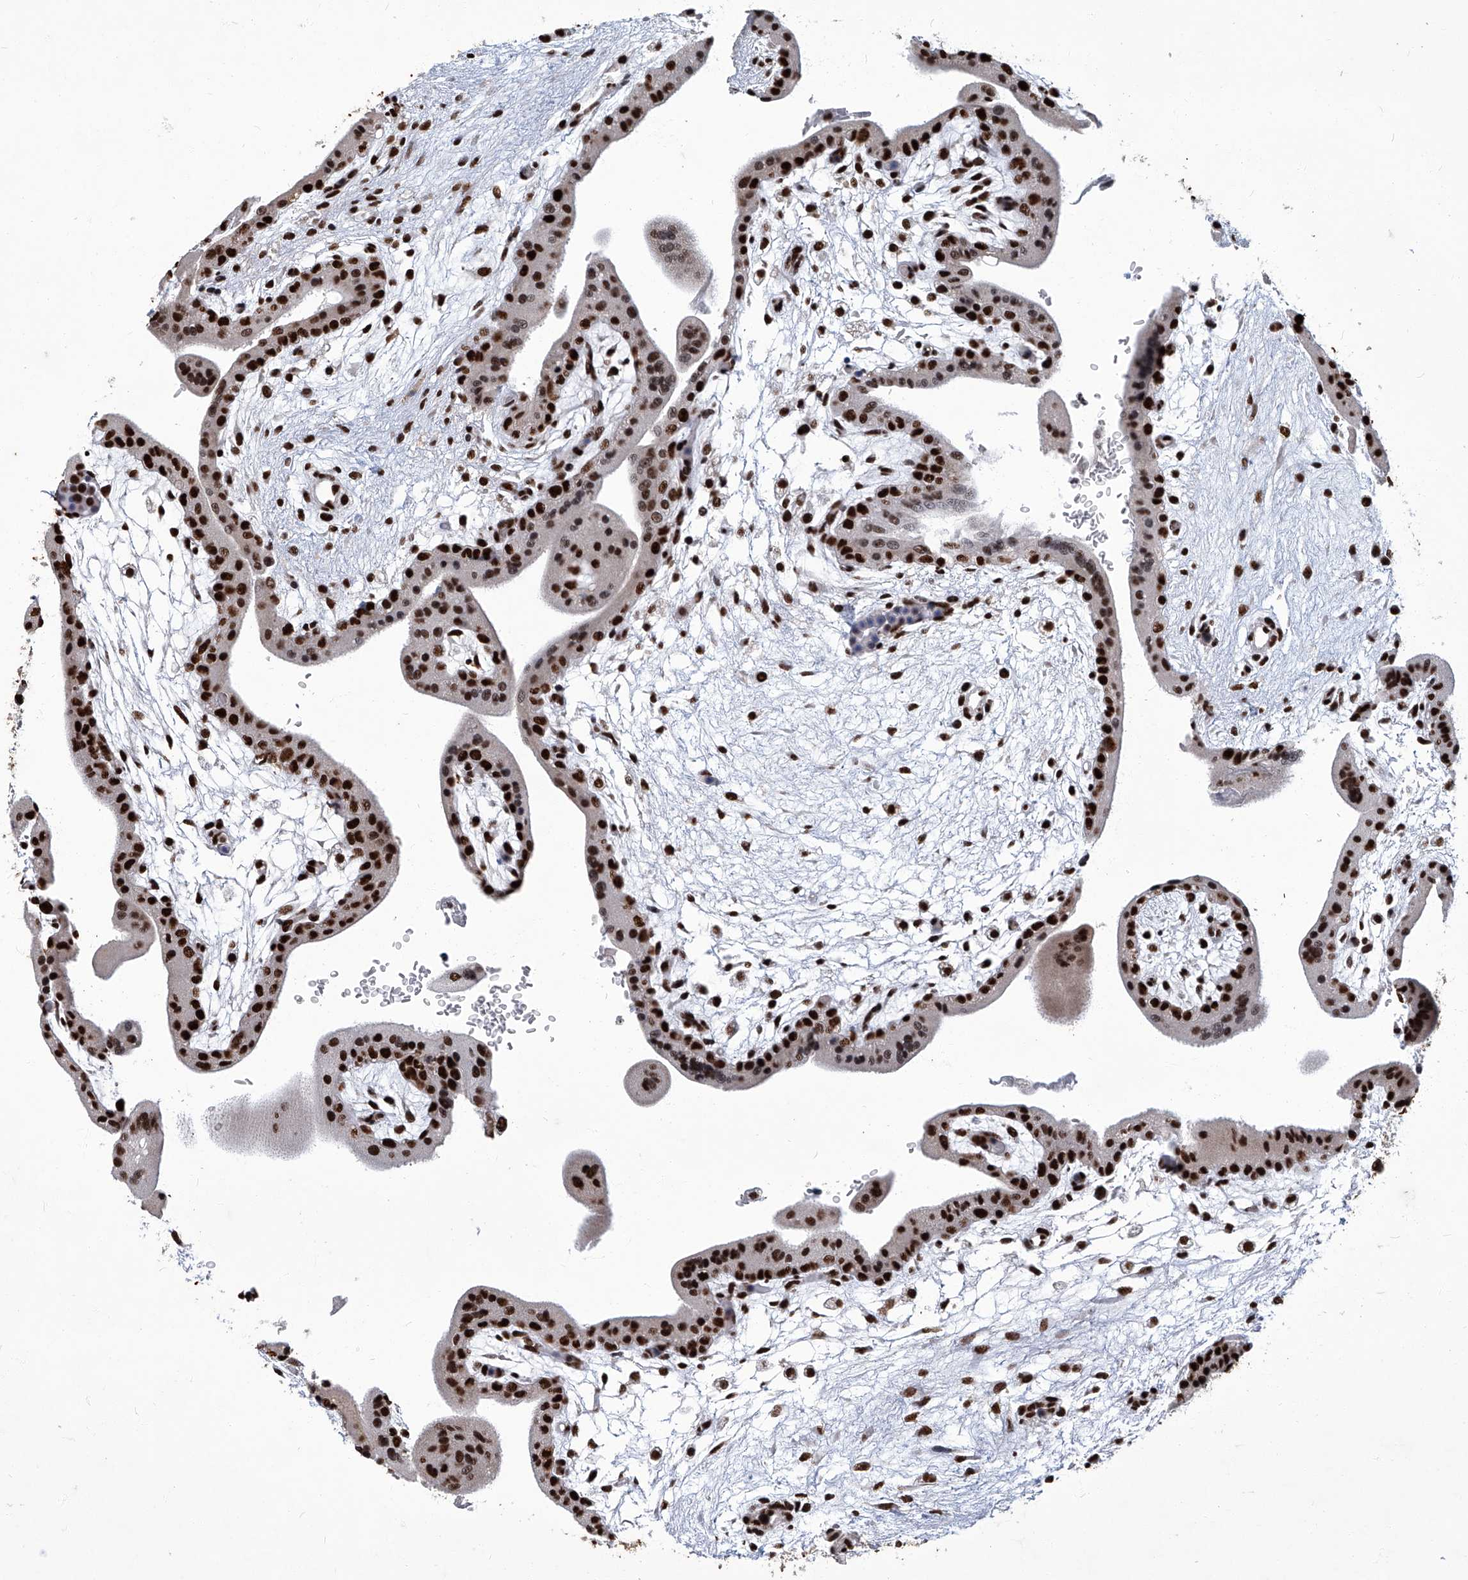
{"staining": {"intensity": "strong", "quantity": ">75%", "location": "nuclear"}, "tissue": "placenta", "cell_type": "Trophoblastic cells", "image_type": "normal", "snomed": [{"axis": "morphology", "description": "Normal tissue, NOS"}, {"axis": "topography", "description": "Placenta"}], "caption": "DAB immunohistochemical staining of normal placenta shows strong nuclear protein staining in approximately >75% of trophoblastic cells.", "gene": "HBP1", "patient": {"sex": "female", "age": 35}}